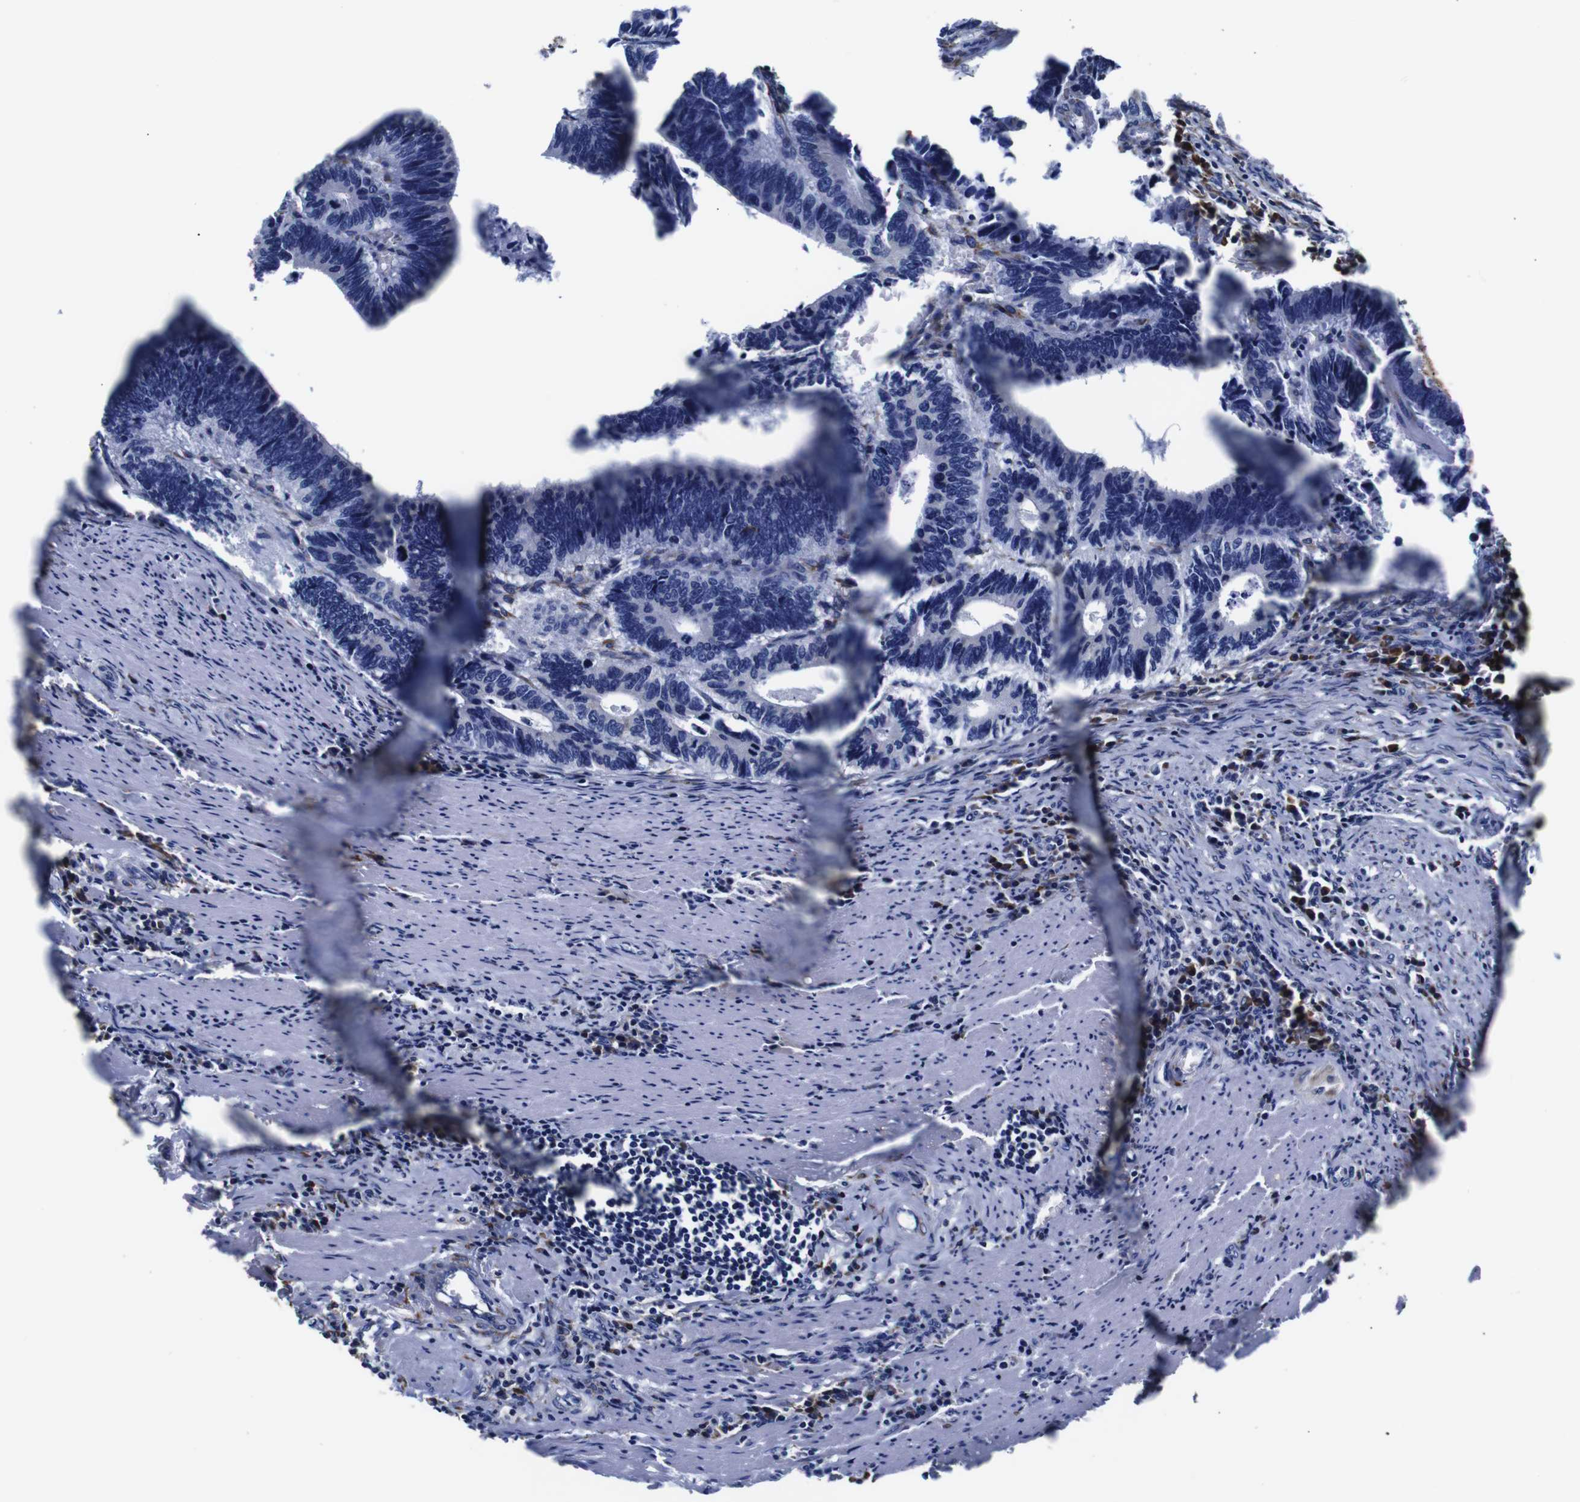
{"staining": {"intensity": "negative", "quantity": "none", "location": "none"}, "tissue": "colorectal cancer", "cell_type": "Tumor cells", "image_type": "cancer", "snomed": [{"axis": "morphology", "description": "Adenocarcinoma, NOS"}, {"axis": "topography", "description": "Colon"}], "caption": "Colorectal cancer (adenocarcinoma) stained for a protein using immunohistochemistry (IHC) demonstrates no expression tumor cells.", "gene": "PPIB", "patient": {"sex": "male", "age": 72}}